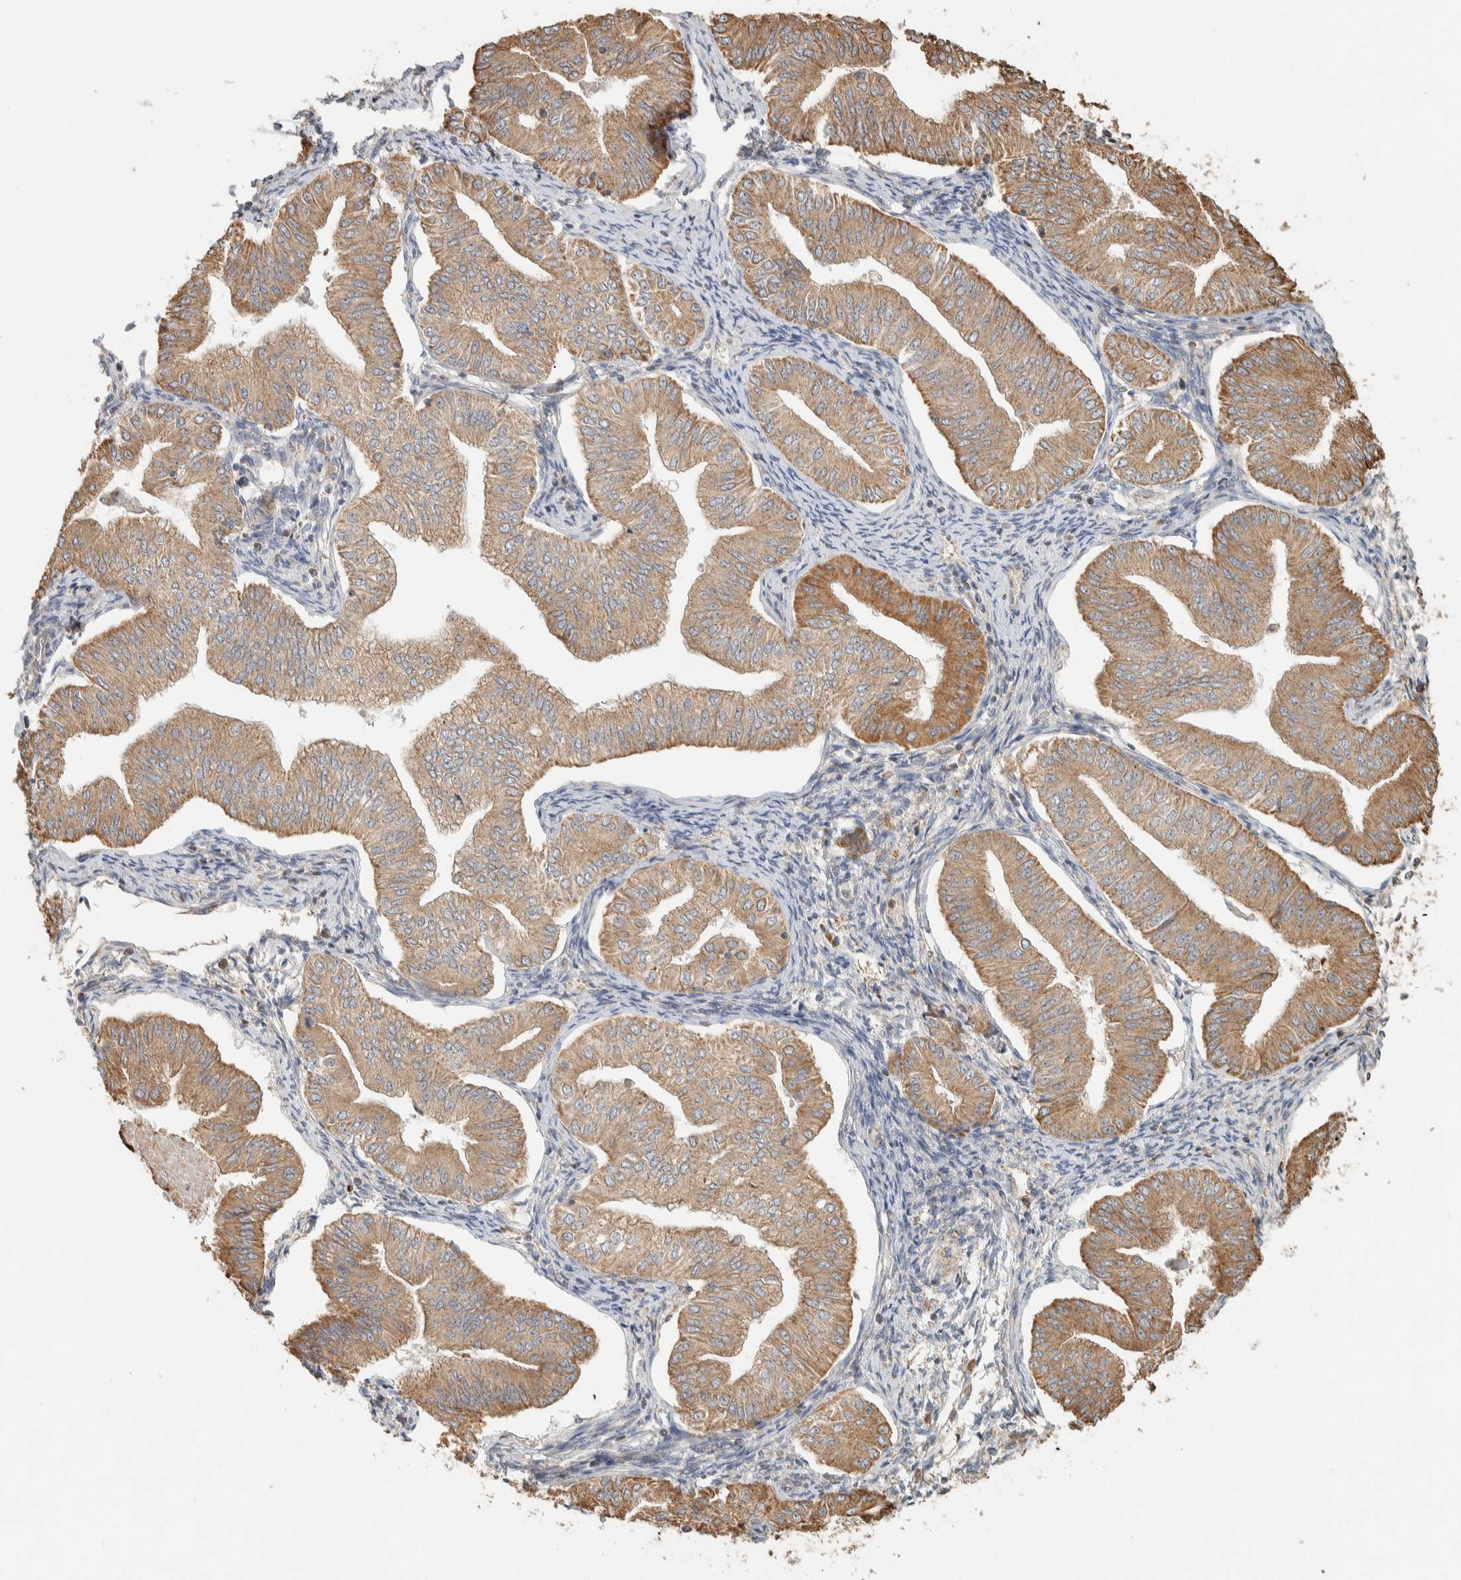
{"staining": {"intensity": "moderate", "quantity": ">75%", "location": "cytoplasmic/membranous"}, "tissue": "endometrial cancer", "cell_type": "Tumor cells", "image_type": "cancer", "snomed": [{"axis": "morphology", "description": "Normal tissue, NOS"}, {"axis": "morphology", "description": "Adenocarcinoma, NOS"}, {"axis": "topography", "description": "Endometrium"}], "caption": "Immunohistochemical staining of endometrial cancer exhibits medium levels of moderate cytoplasmic/membranous protein expression in about >75% of tumor cells.", "gene": "RAB11FIP1", "patient": {"sex": "female", "age": 53}}